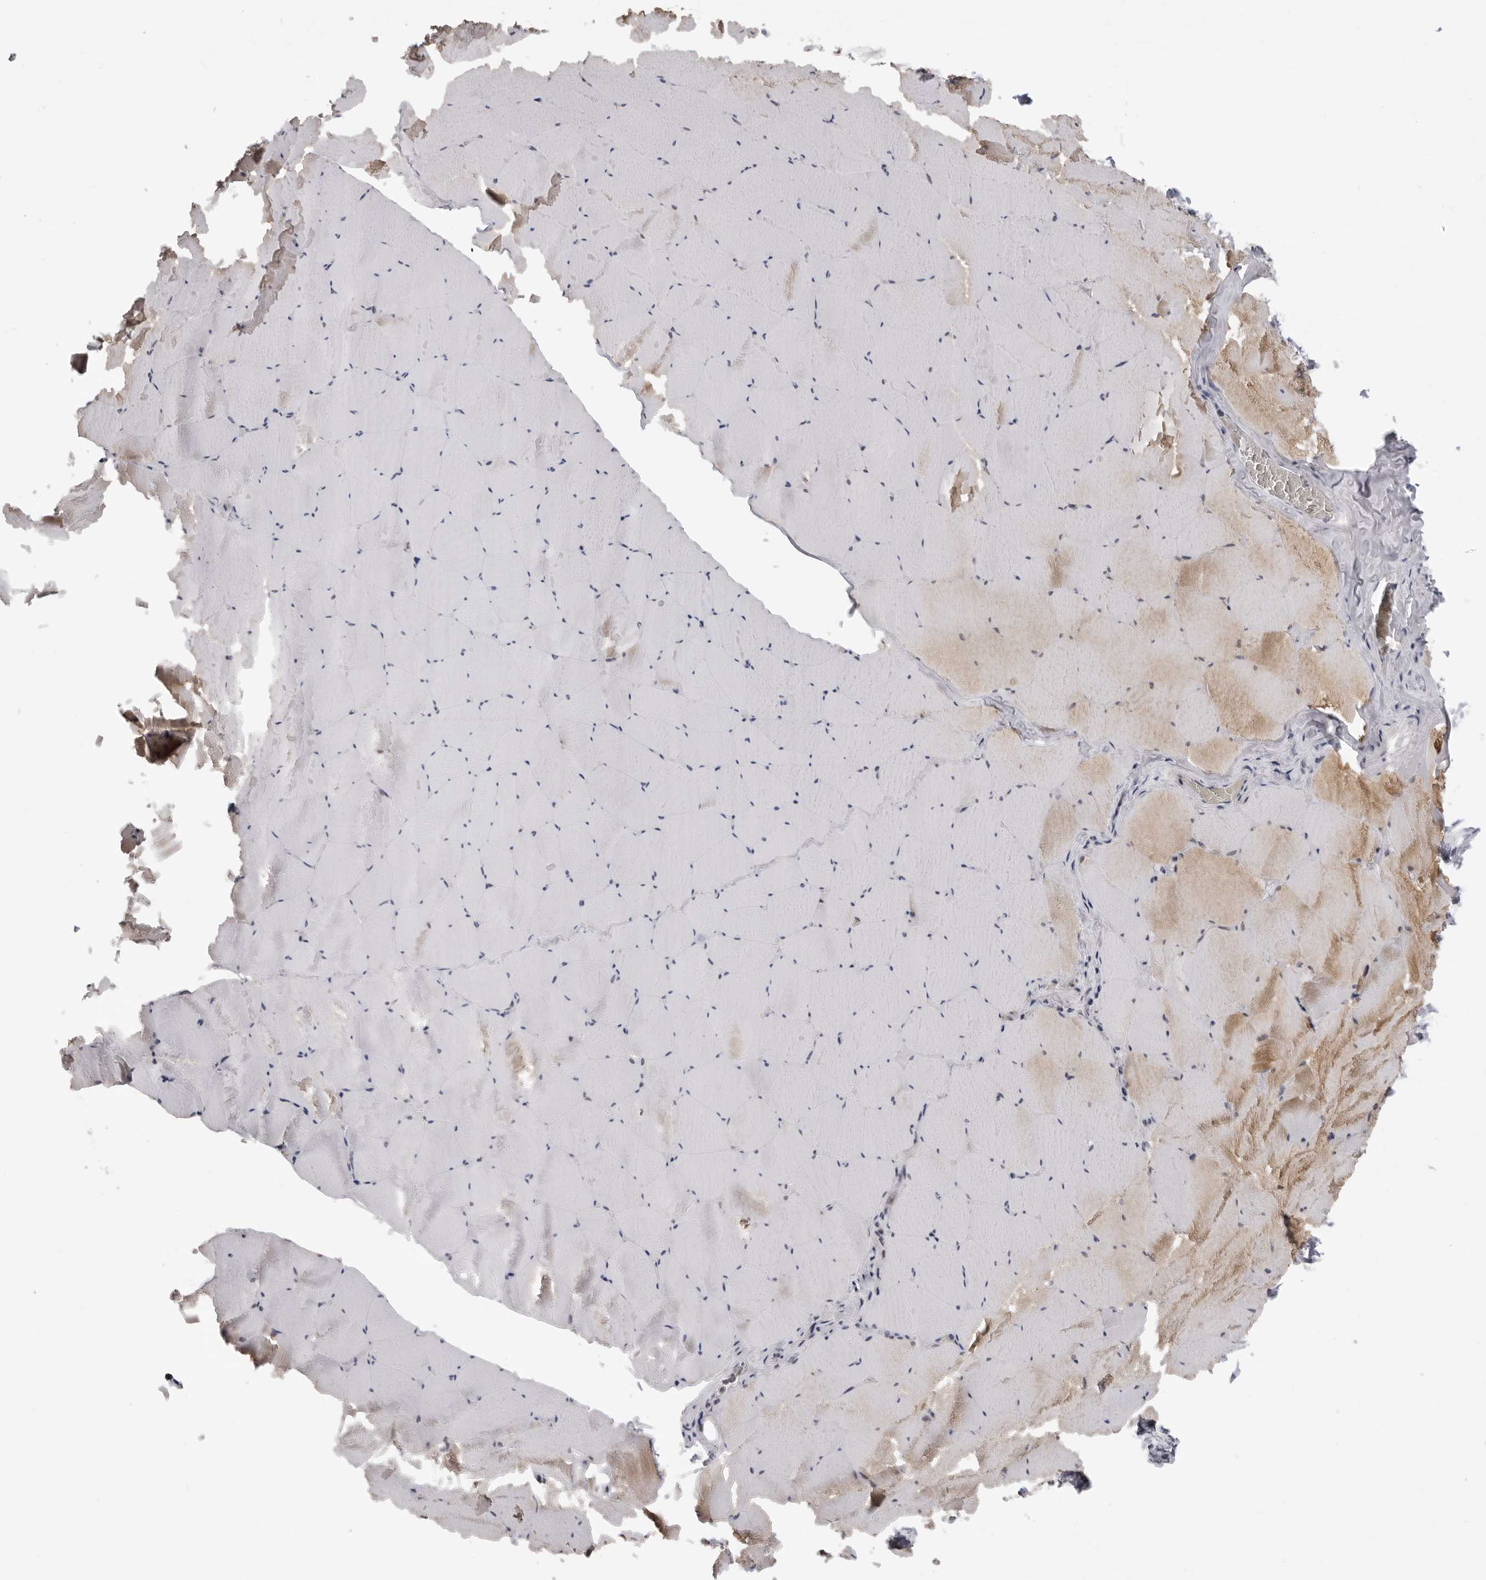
{"staining": {"intensity": "moderate", "quantity": "25%-75%", "location": "cytoplasmic/membranous"}, "tissue": "skeletal muscle", "cell_type": "Myocytes", "image_type": "normal", "snomed": [{"axis": "morphology", "description": "Normal tissue, NOS"}, {"axis": "topography", "description": "Skeletal muscle"}], "caption": "Brown immunohistochemical staining in normal human skeletal muscle exhibits moderate cytoplasmic/membranous staining in about 25%-75% of myocytes.", "gene": "ALPK2", "patient": {"sex": "male", "age": 62}}